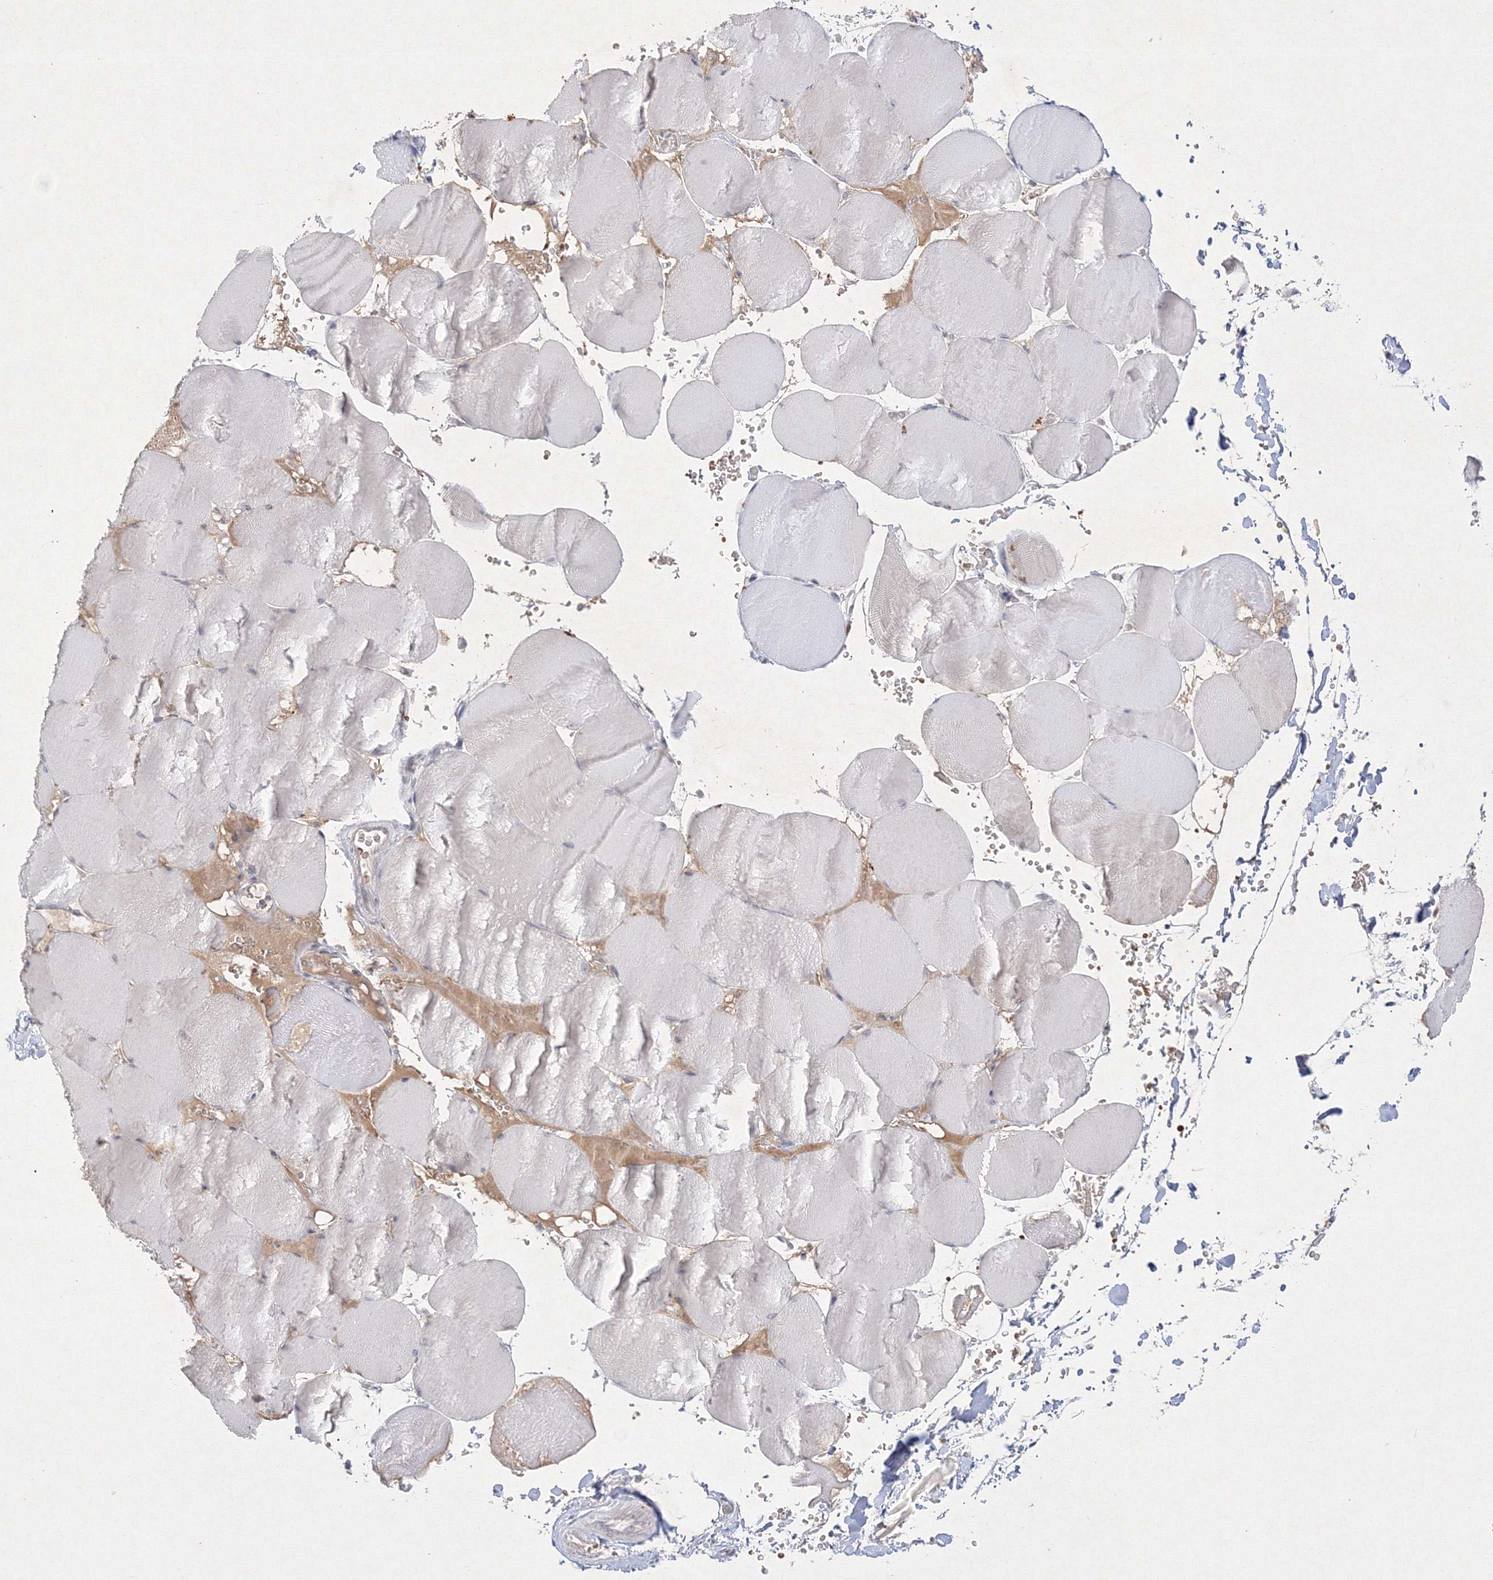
{"staining": {"intensity": "negative", "quantity": "none", "location": "none"}, "tissue": "skeletal muscle", "cell_type": "Myocytes", "image_type": "normal", "snomed": [{"axis": "morphology", "description": "Normal tissue, NOS"}, {"axis": "topography", "description": "Skeletal muscle"}, {"axis": "topography", "description": "Head-Neck"}], "caption": "Immunohistochemistry (IHC) photomicrograph of unremarkable skeletal muscle: skeletal muscle stained with DAB shows no significant protein staining in myocytes.", "gene": "NXPE3", "patient": {"sex": "male", "age": 66}}